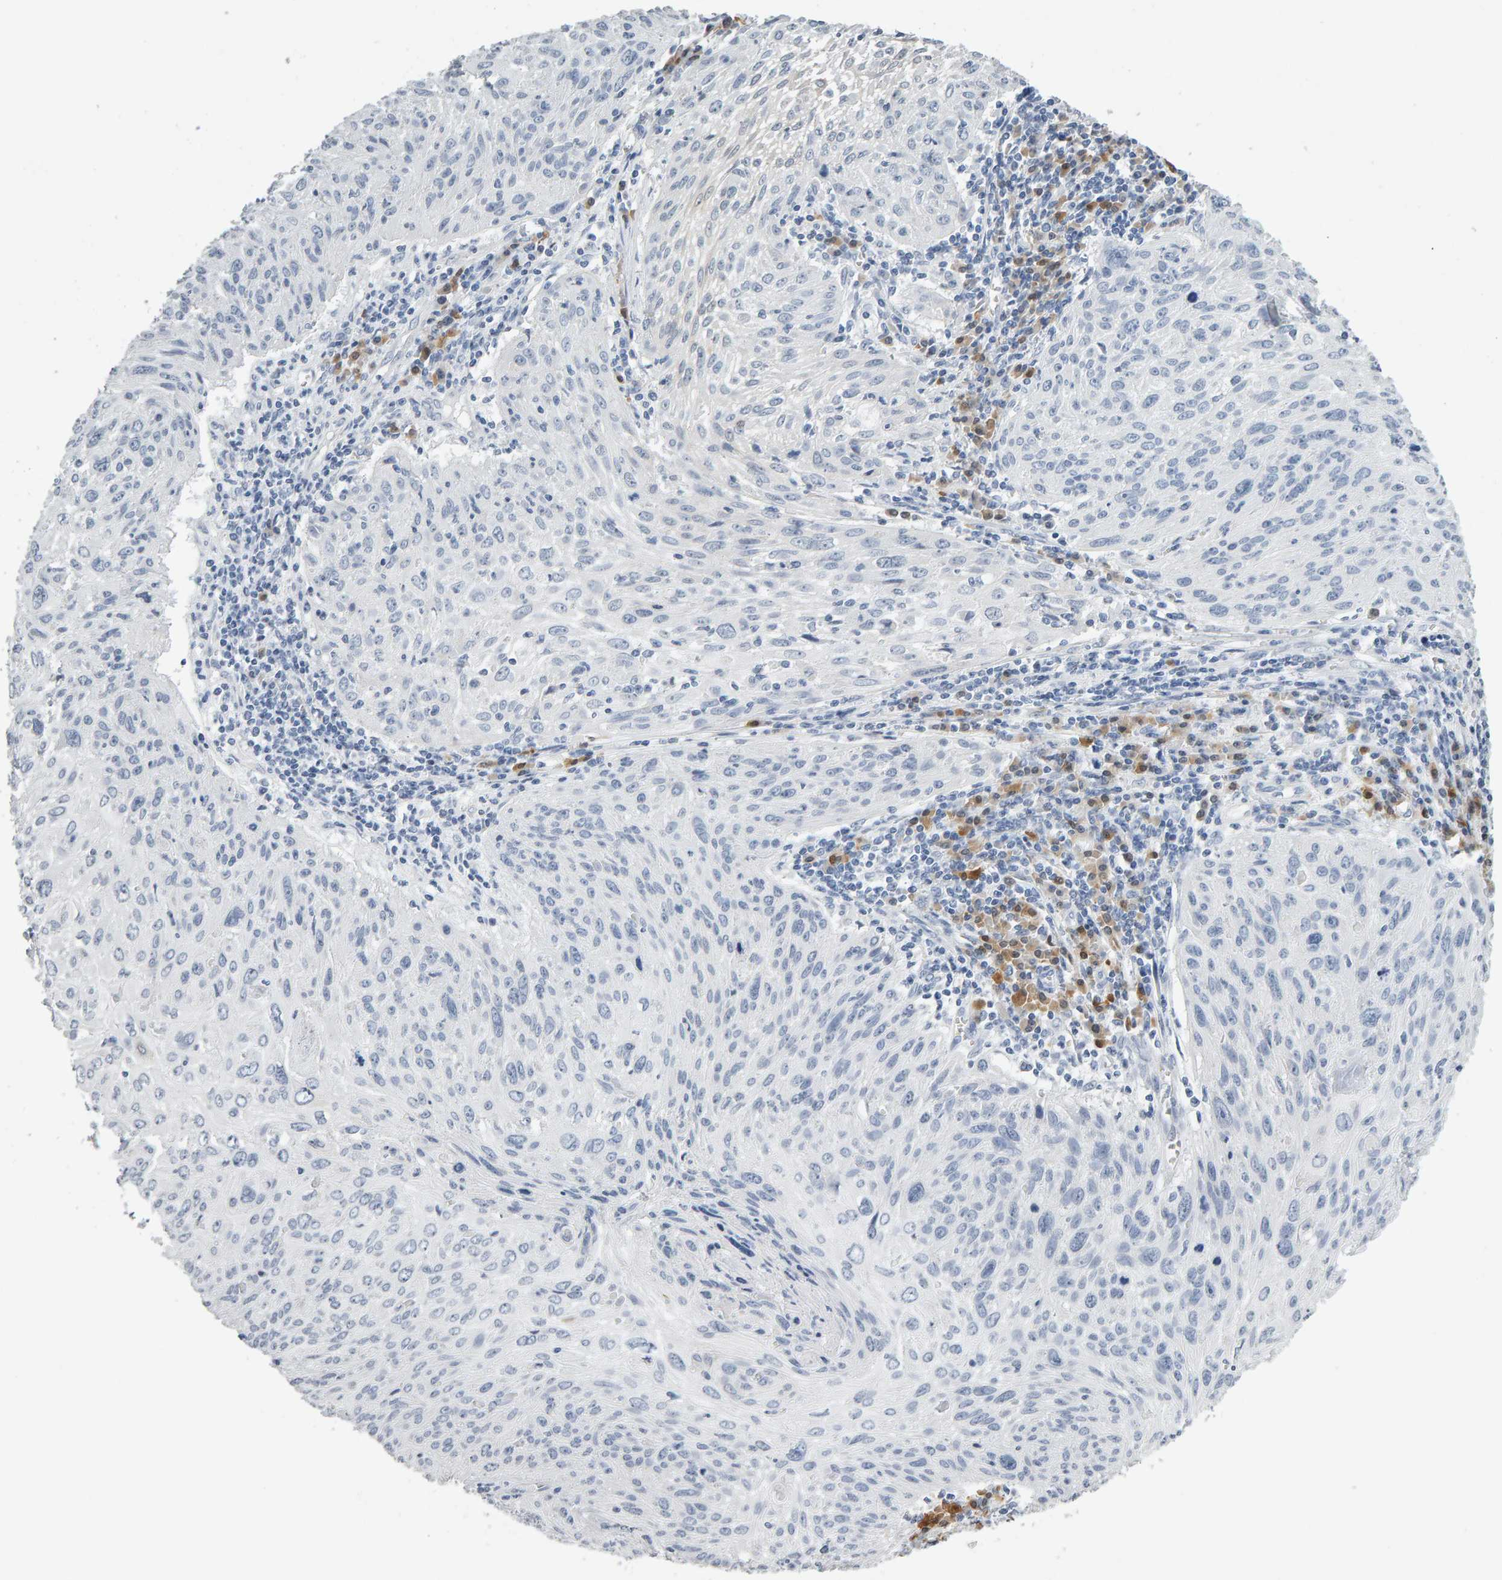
{"staining": {"intensity": "negative", "quantity": "none", "location": "none"}, "tissue": "cervical cancer", "cell_type": "Tumor cells", "image_type": "cancer", "snomed": [{"axis": "morphology", "description": "Squamous cell carcinoma, NOS"}, {"axis": "topography", "description": "Cervix"}], "caption": "This is an immunohistochemistry histopathology image of squamous cell carcinoma (cervical). There is no positivity in tumor cells.", "gene": "CTH", "patient": {"sex": "female", "age": 51}}